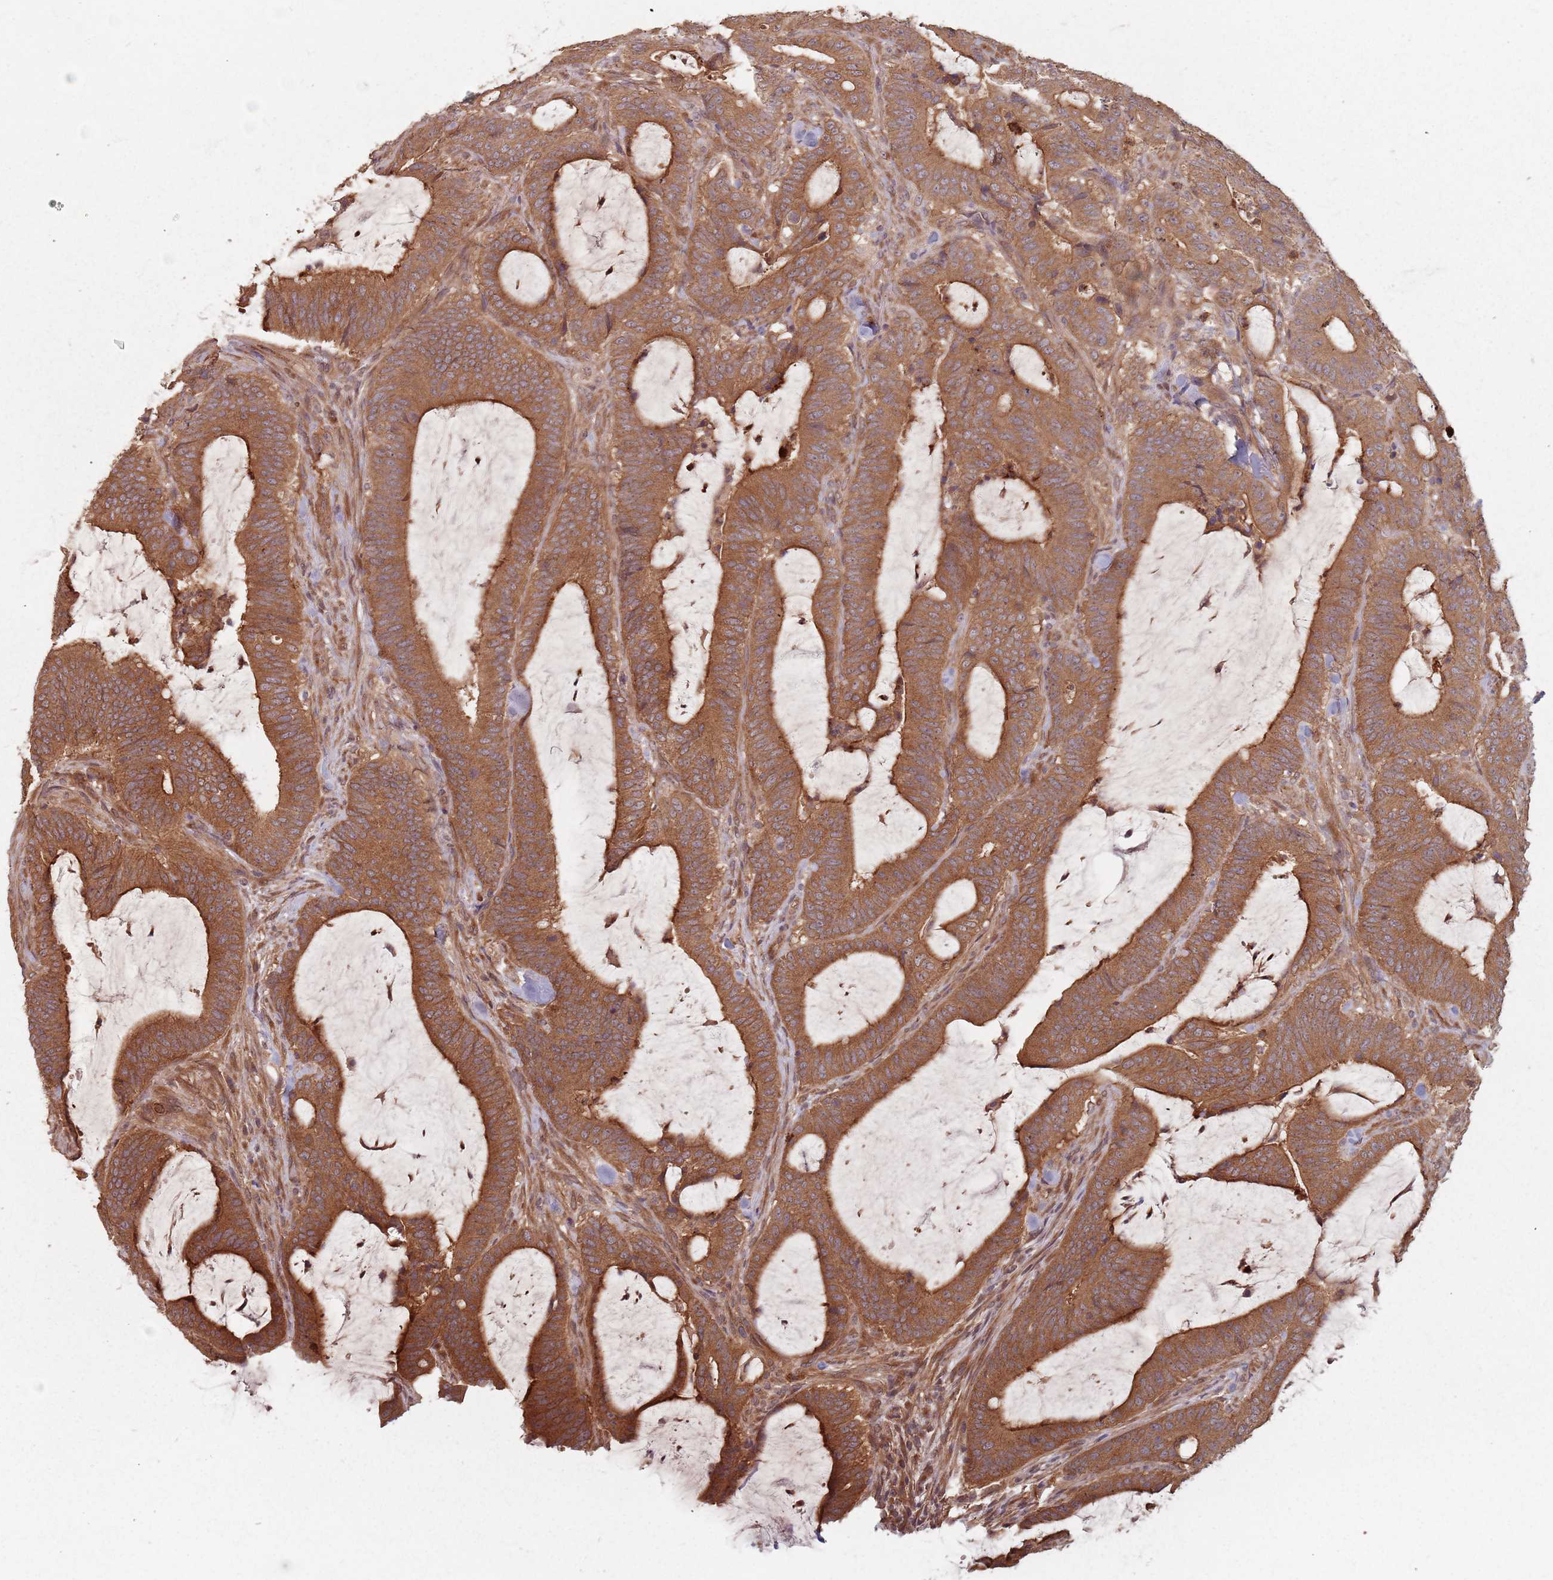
{"staining": {"intensity": "strong", "quantity": ">75%", "location": "cytoplasmic/membranous"}, "tissue": "colorectal cancer", "cell_type": "Tumor cells", "image_type": "cancer", "snomed": [{"axis": "morphology", "description": "Adenocarcinoma, NOS"}, {"axis": "topography", "description": "Colon"}], "caption": "A photomicrograph of human colorectal cancer stained for a protein shows strong cytoplasmic/membranous brown staining in tumor cells. The protein of interest is shown in brown color, while the nuclei are stained blue.", "gene": "C3orf14", "patient": {"sex": "female", "age": 43}}